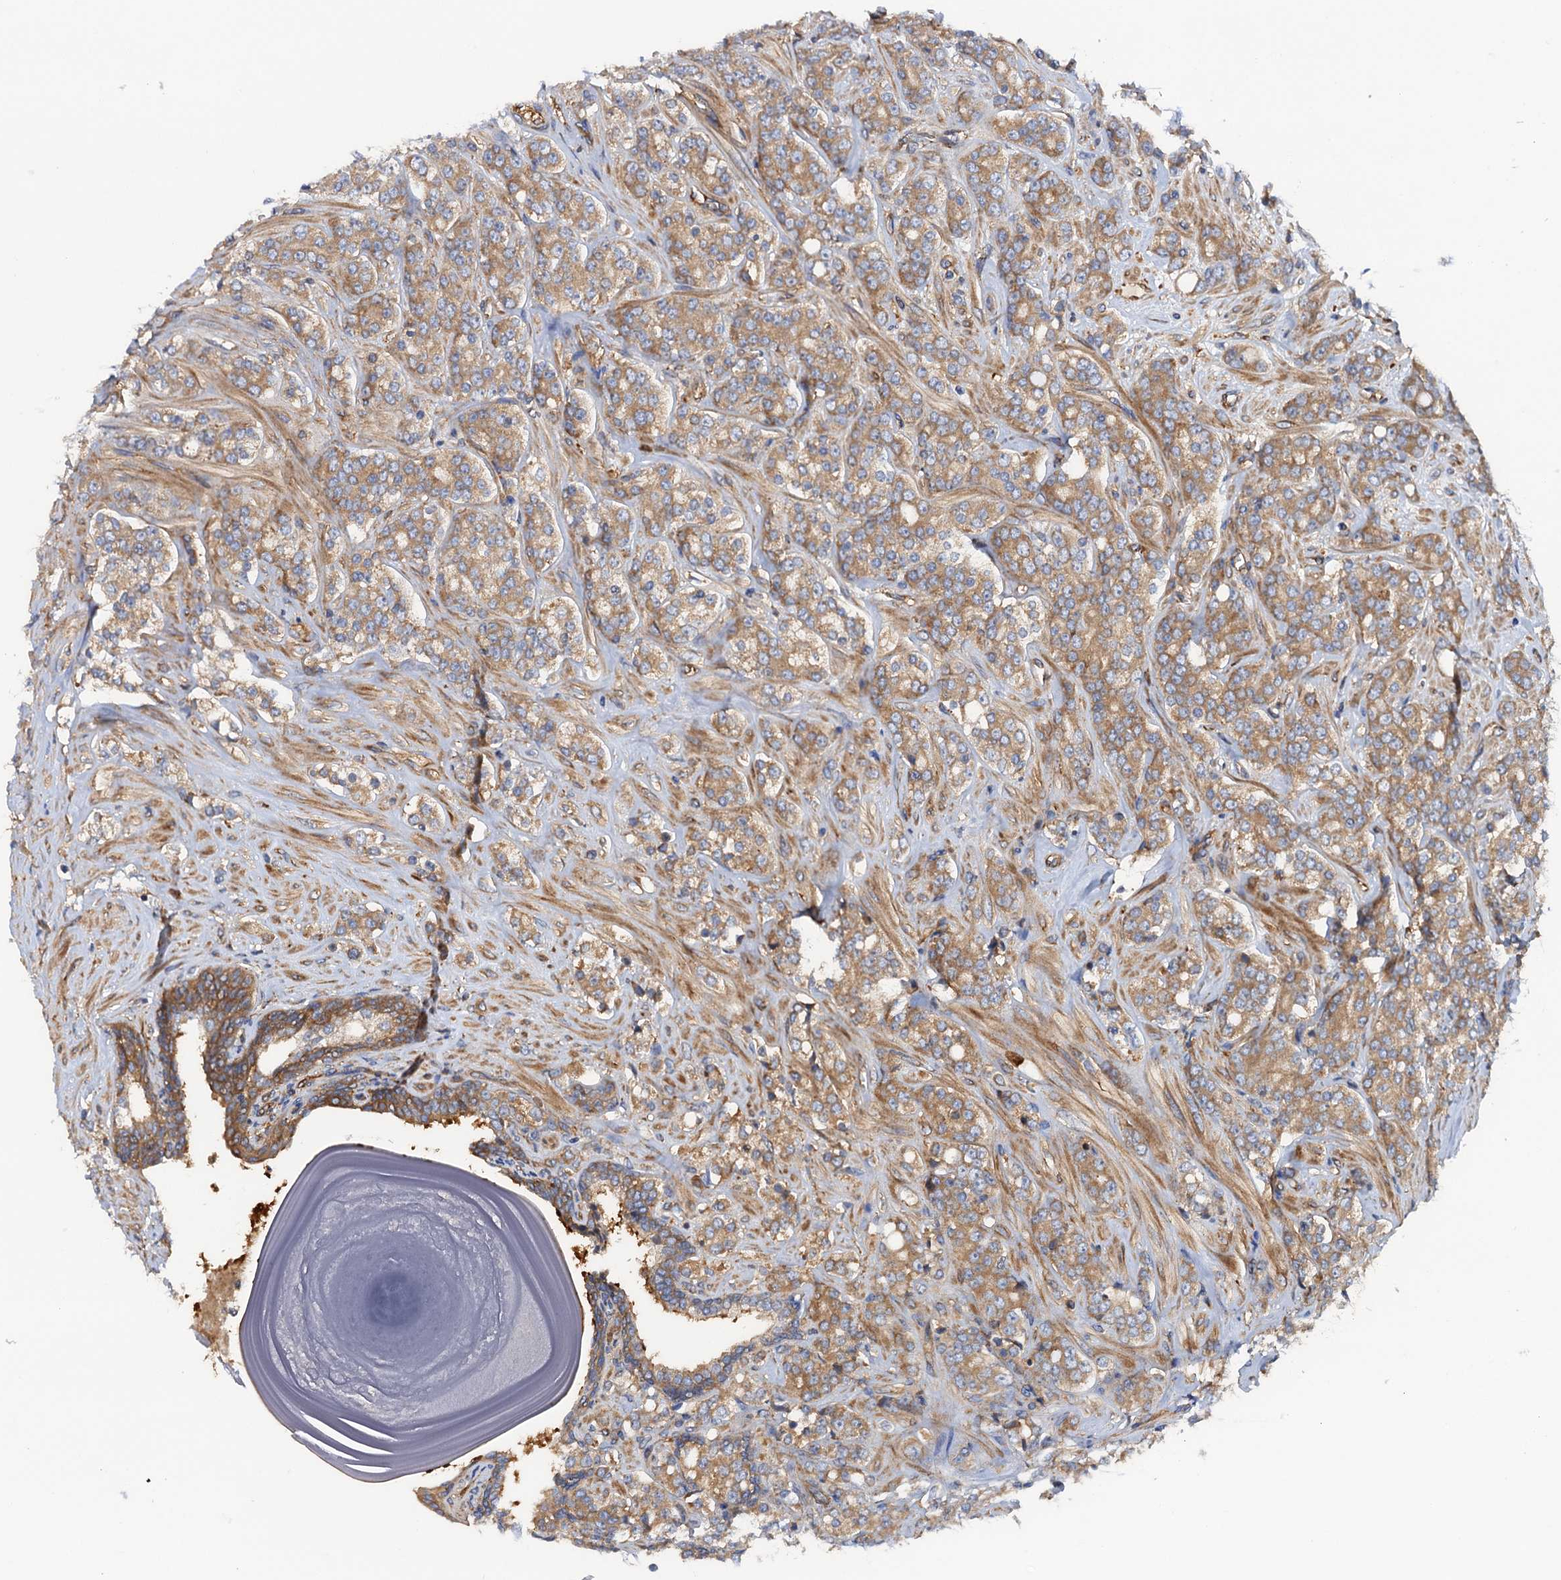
{"staining": {"intensity": "moderate", "quantity": ">75%", "location": "cytoplasmic/membranous"}, "tissue": "prostate cancer", "cell_type": "Tumor cells", "image_type": "cancer", "snomed": [{"axis": "morphology", "description": "Adenocarcinoma, High grade"}, {"axis": "topography", "description": "Prostate"}], "caption": "Immunohistochemistry staining of prostate cancer (high-grade adenocarcinoma), which demonstrates medium levels of moderate cytoplasmic/membranous positivity in approximately >75% of tumor cells indicating moderate cytoplasmic/membranous protein expression. The staining was performed using DAB (3,3'-diaminobenzidine) (brown) for protein detection and nuclei were counterstained in hematoxylin (blue).", "gene": "MRPL48", "patient": {"sex": "male", "age": 62}}